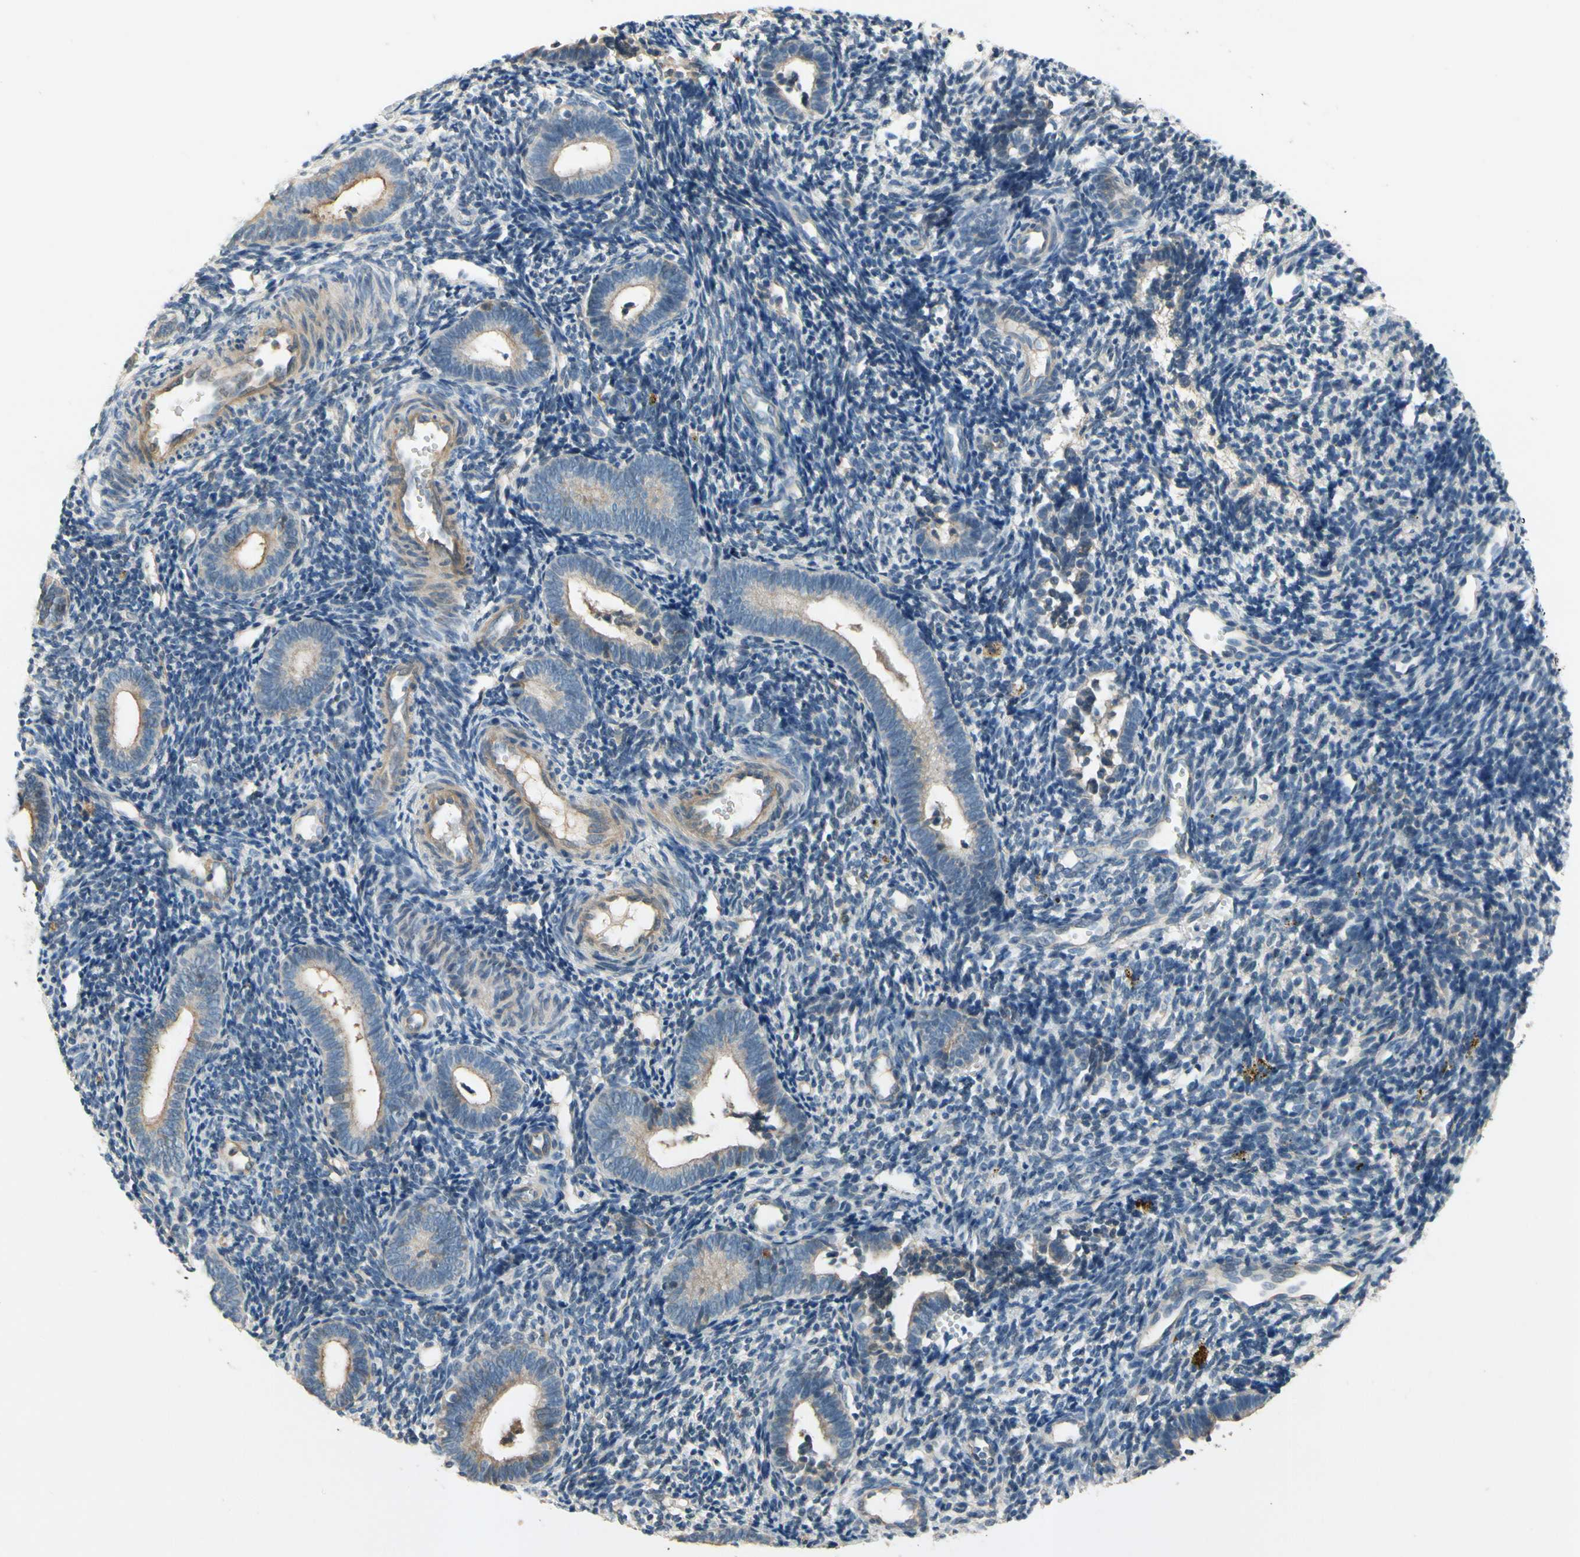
{"staining": {"intensity": "negative", "quantity": "none", "location": "none"}, "tissue": "endometrium", "cell_type": "Cells in endometrial stroma", "image_type": "normal", "snomed": [{"axis": "morphology", "description": "Normal tissue, NOS"}, {"axis": "topography", "description": "Uterus"}, {"axis": "topography", "description": "Endometrium"}], "caption": "Immunohistochemical staining of normal endometrium reveals no significant expression in cells in endometrial stroma.", "gene": "SIGLEC5", "patient": {"sex": "female", "age": 33}}